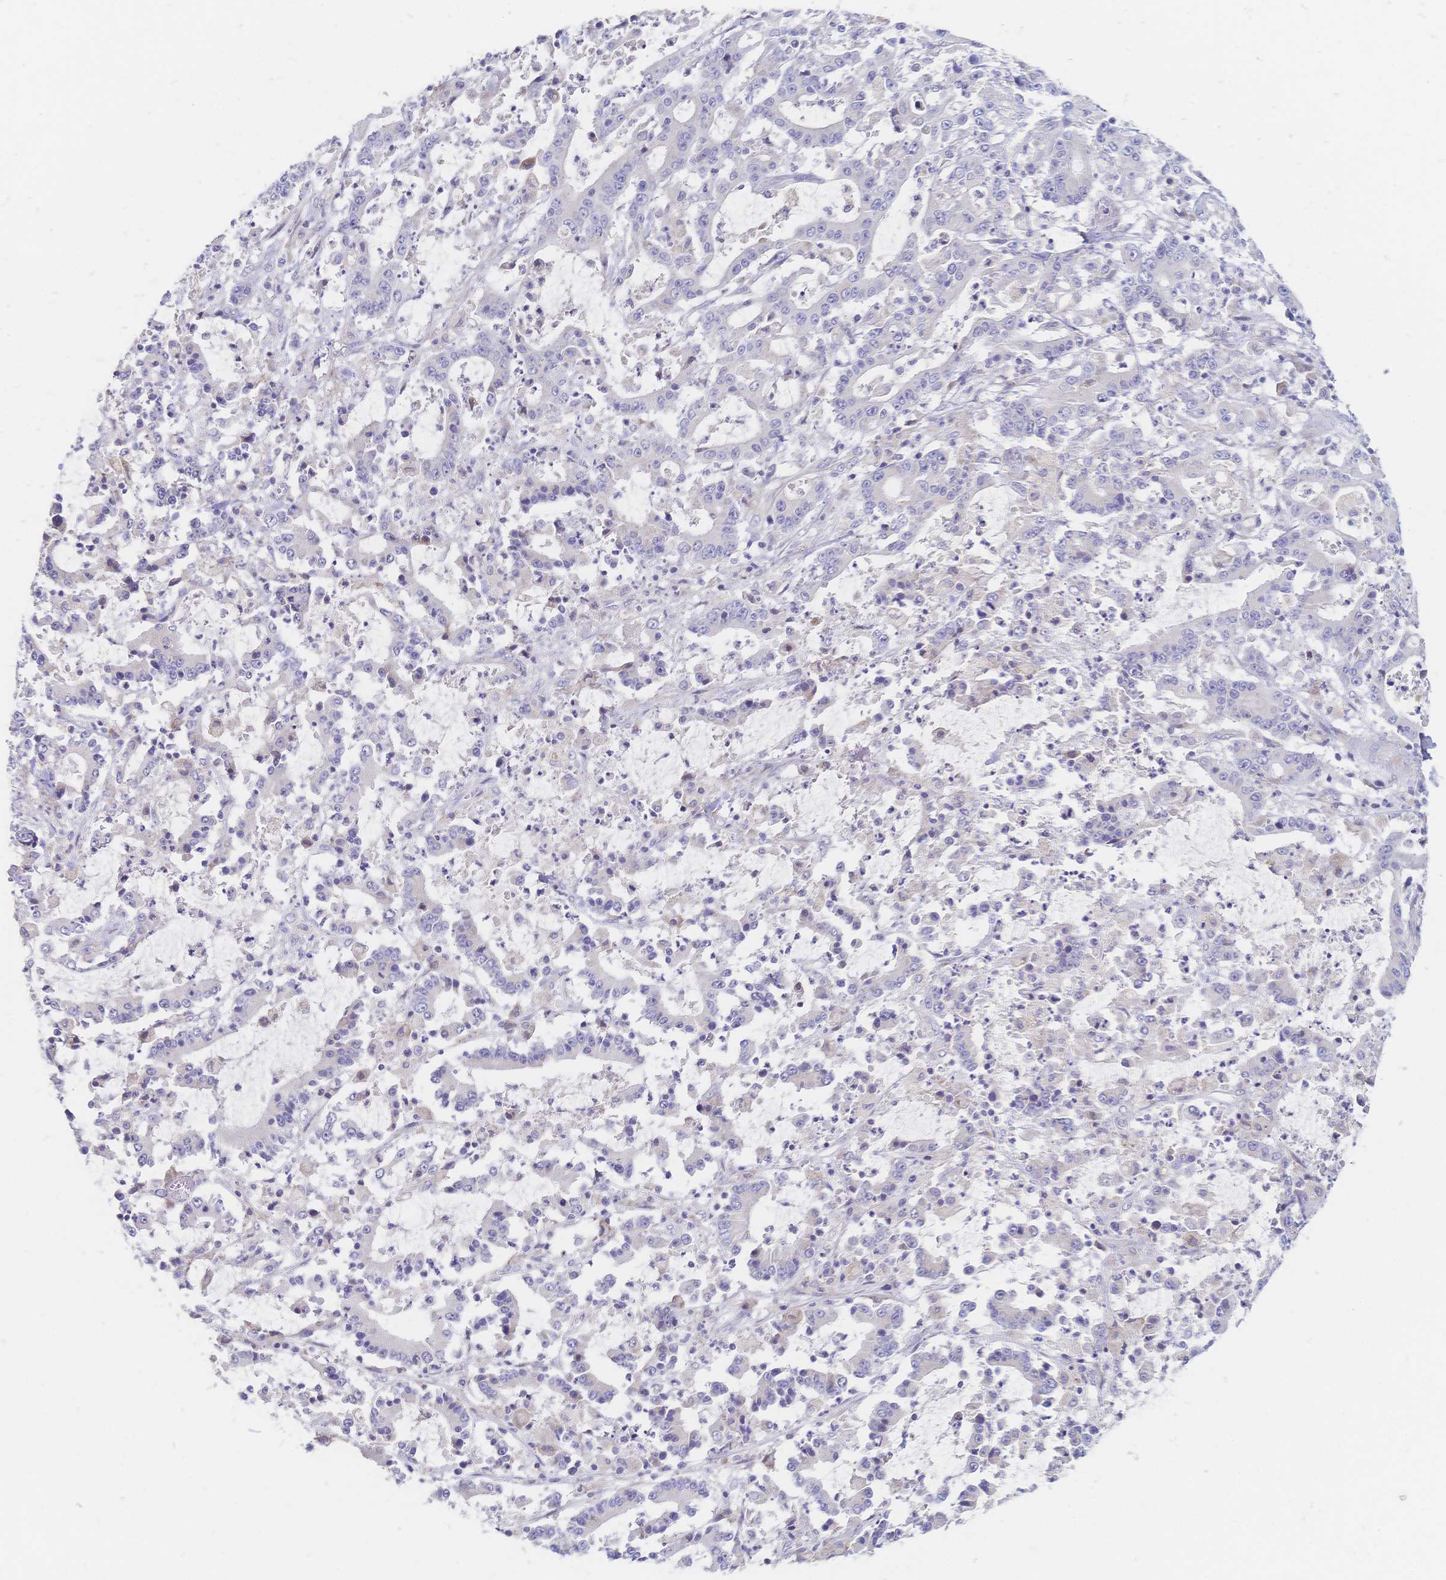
{"staining": {"intensity": "negative", "quantity": "none", "location": "none"}, "tissue": "stomach cancer", "cell_type": "Tumor cells", "image_type": "cancer", "snomed": [{"axis": "morphology", "description": "Adenocarcinoma, NOS"}, {"axis": "topography", "description": "Stomach, upper"}], "caption": "Tumor cells show no significant expression in adenocarcinoma (stomach).", "gene": "VWC2L", "patient": {"sex": "male", "age": 68}}